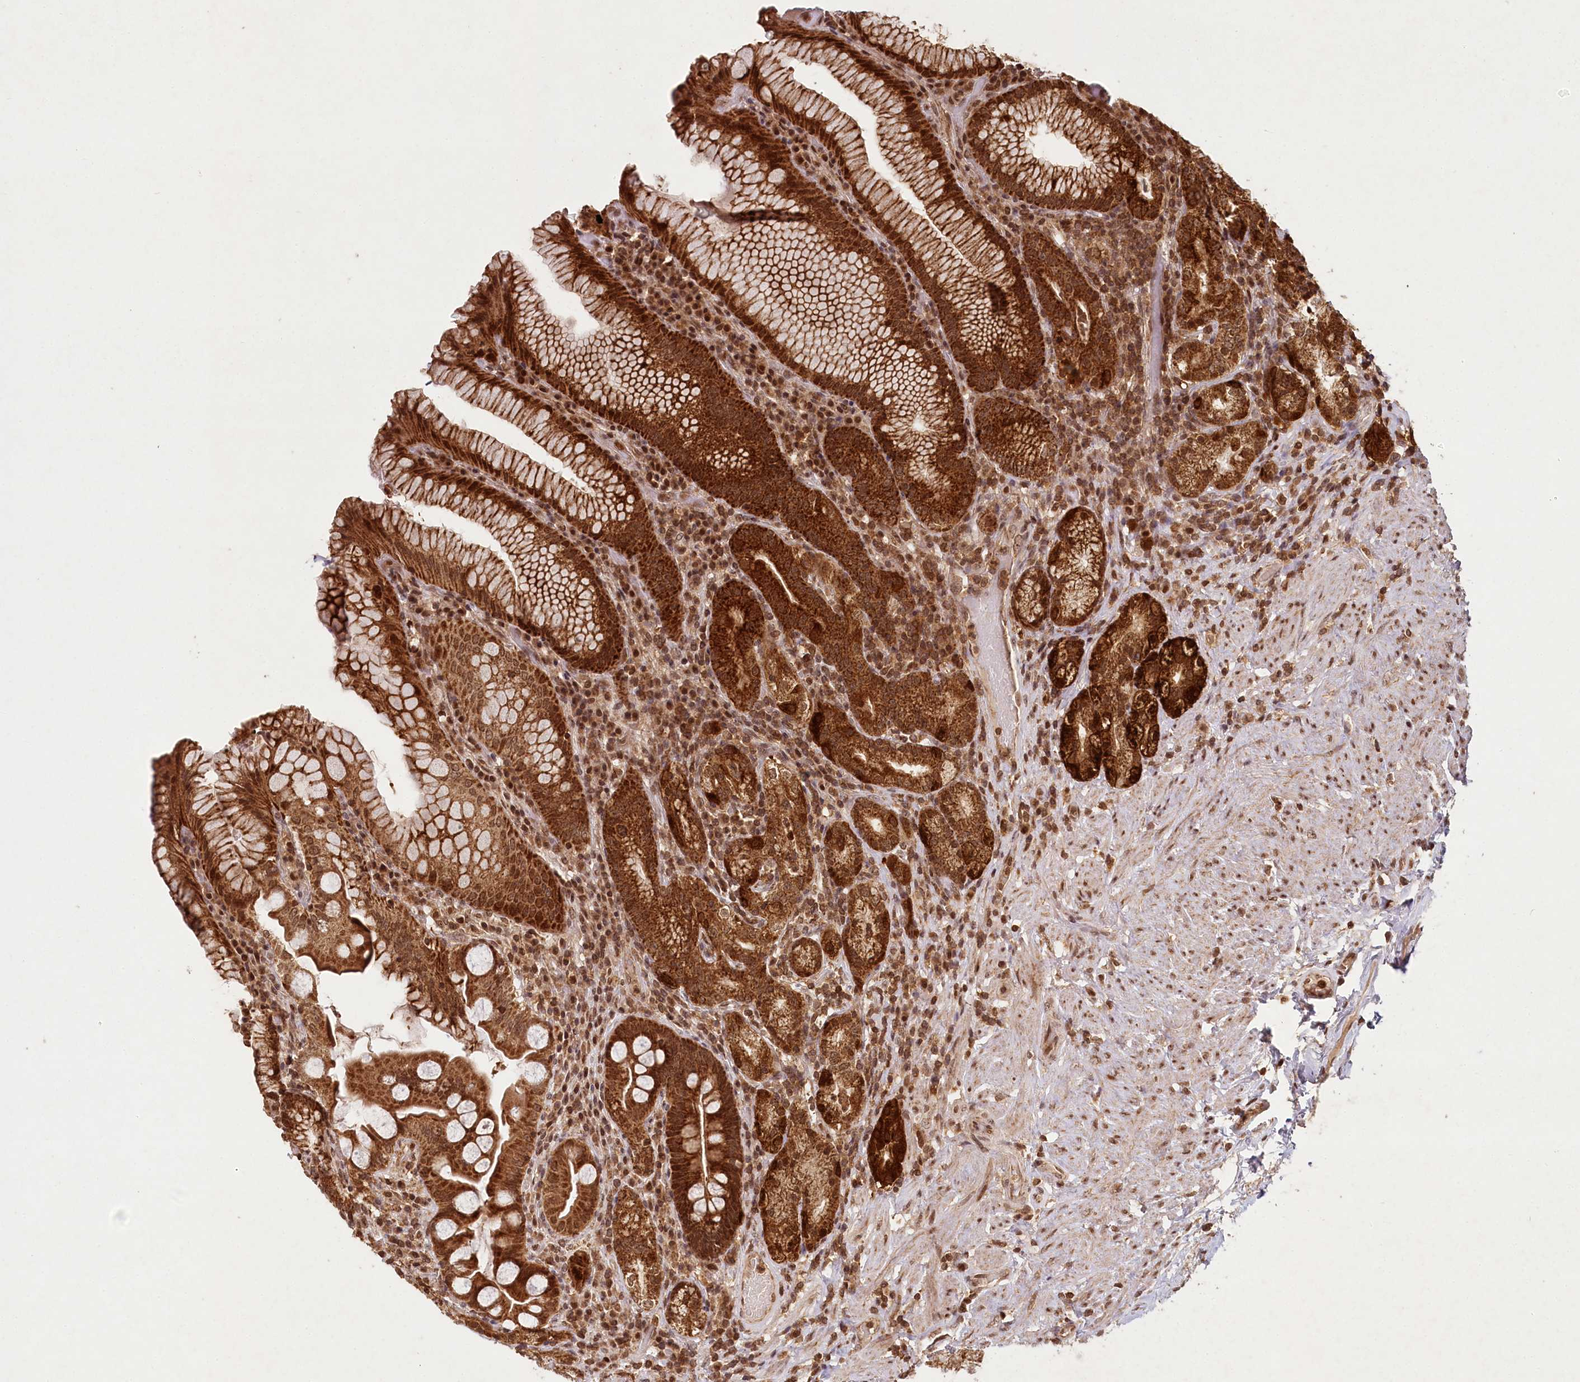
{"staining": {"intensity": "strong", "quantity": ">75%", "location": "cytoplasmic/membranous,nuclear"}, "tissue": "stomach", "cell_type": "Glandular cells", "image_type": "normal", "snomed": [{"axis": "morphology", "description": "Normal tissue, NOS"}, {"axis": "topography", "description": "Stomach, upper"}, {"axis": "topography", "description": "Stomach, lower"}], "caption": "Protein analysis of normal stomach displays strong cytoplasmic/membranous,nuclear expression in approximately >75% of glandular cells.", "gene": "MICU1", "patient": {"sex": "female", "age": 76}}